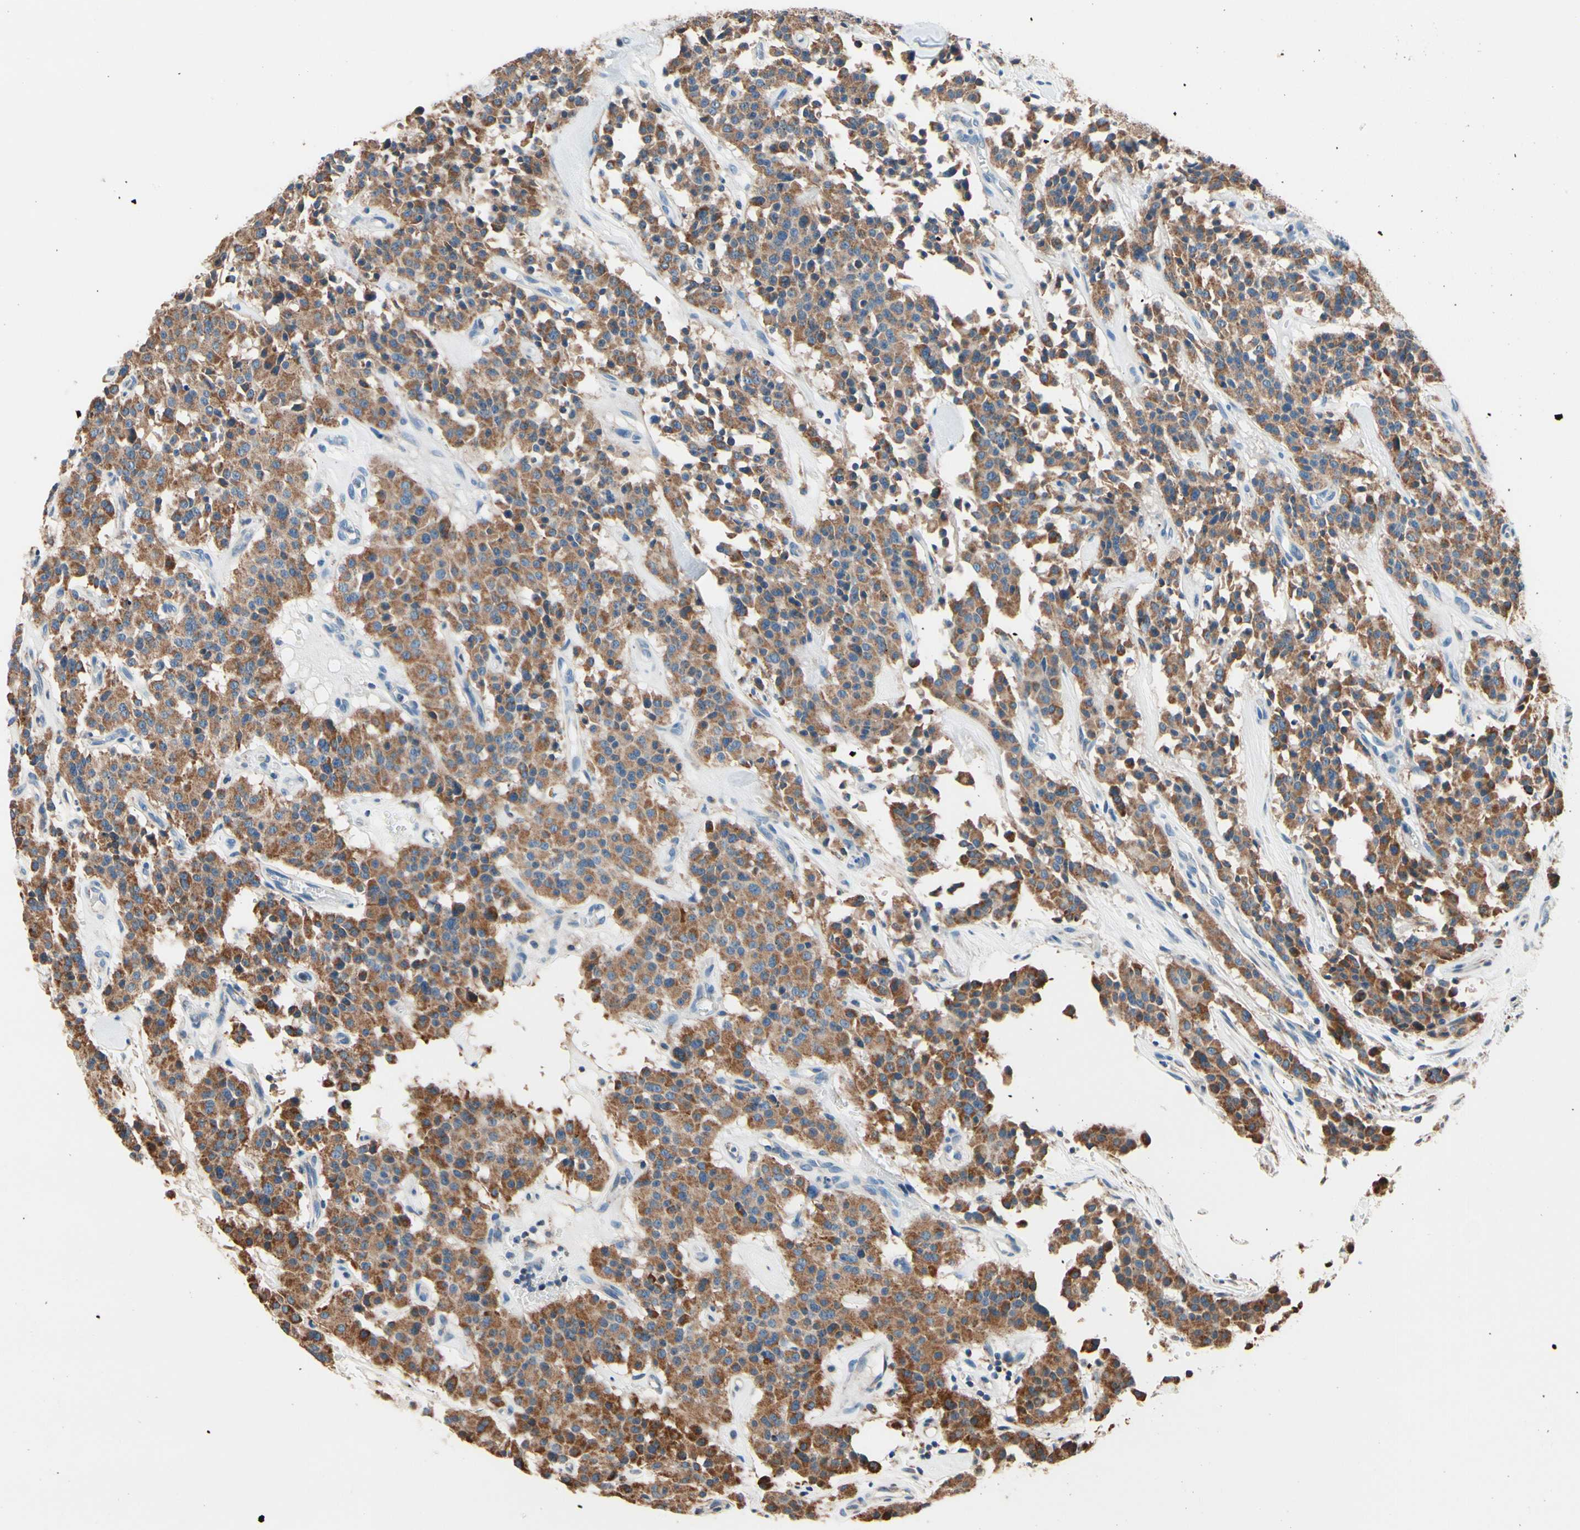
{"staining": {"intensity": "moderate", "quantity": ">75%", "location": "cytoplasmic/membranous"}, "tissue": "carcinoid", "cell_type": "Tumor cells", "image_type": "cancer", "snomed": [{"axis": "morphology", "description": "Carcinoid, malignant, NOS"}, {"axis": "topography", "description": "Lung"}], "caption": "Brown immunohistochemical staining in carcinoid exhibits moderate cytoplasmic/membranous expression in approximately >75% of tumor cells.", "gene": "TMEM176A", "patient": {"sex": "male", "age": 30}}